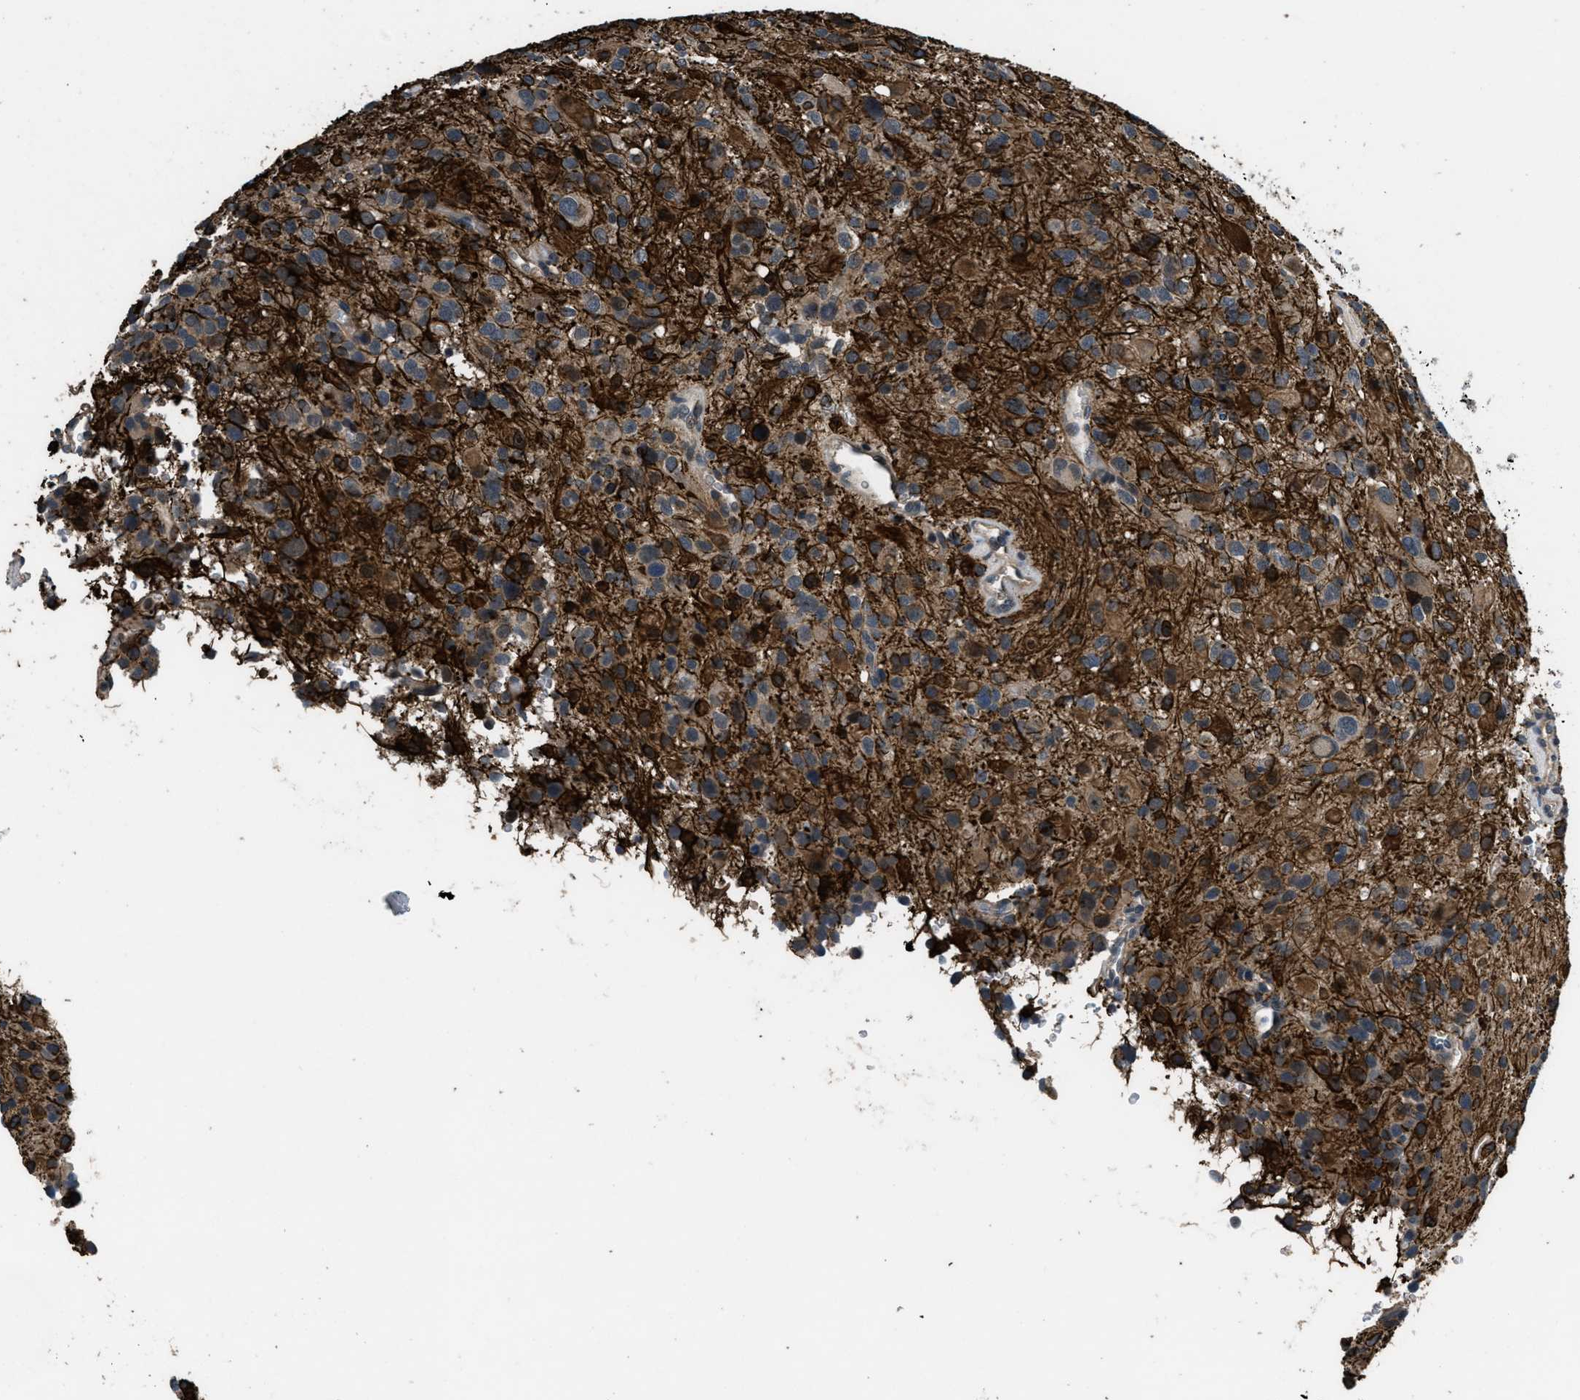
{"staining": {"intensity": "strong", "quantity": ">75%", "location": "cytoplasmic/membranous"}, "tissue": "glioma", "cell_type": "Tumor cells", "image_type": "cancer", "snomed": [{"axis": "morphology", "description": "Glioma, malignant, High grade"}, {"axis": "topography", "description": "Brain"}], "caption": "Malignant glioma (high-grade) stained for a protein reveals strong cytoplasmic/membranous positivity in tumor cells. Ihc stains the protein of interest in brown and the nuclei are stained blue.", "gene": "NAT1", "patient": {"sex": "male", "age": 48}}